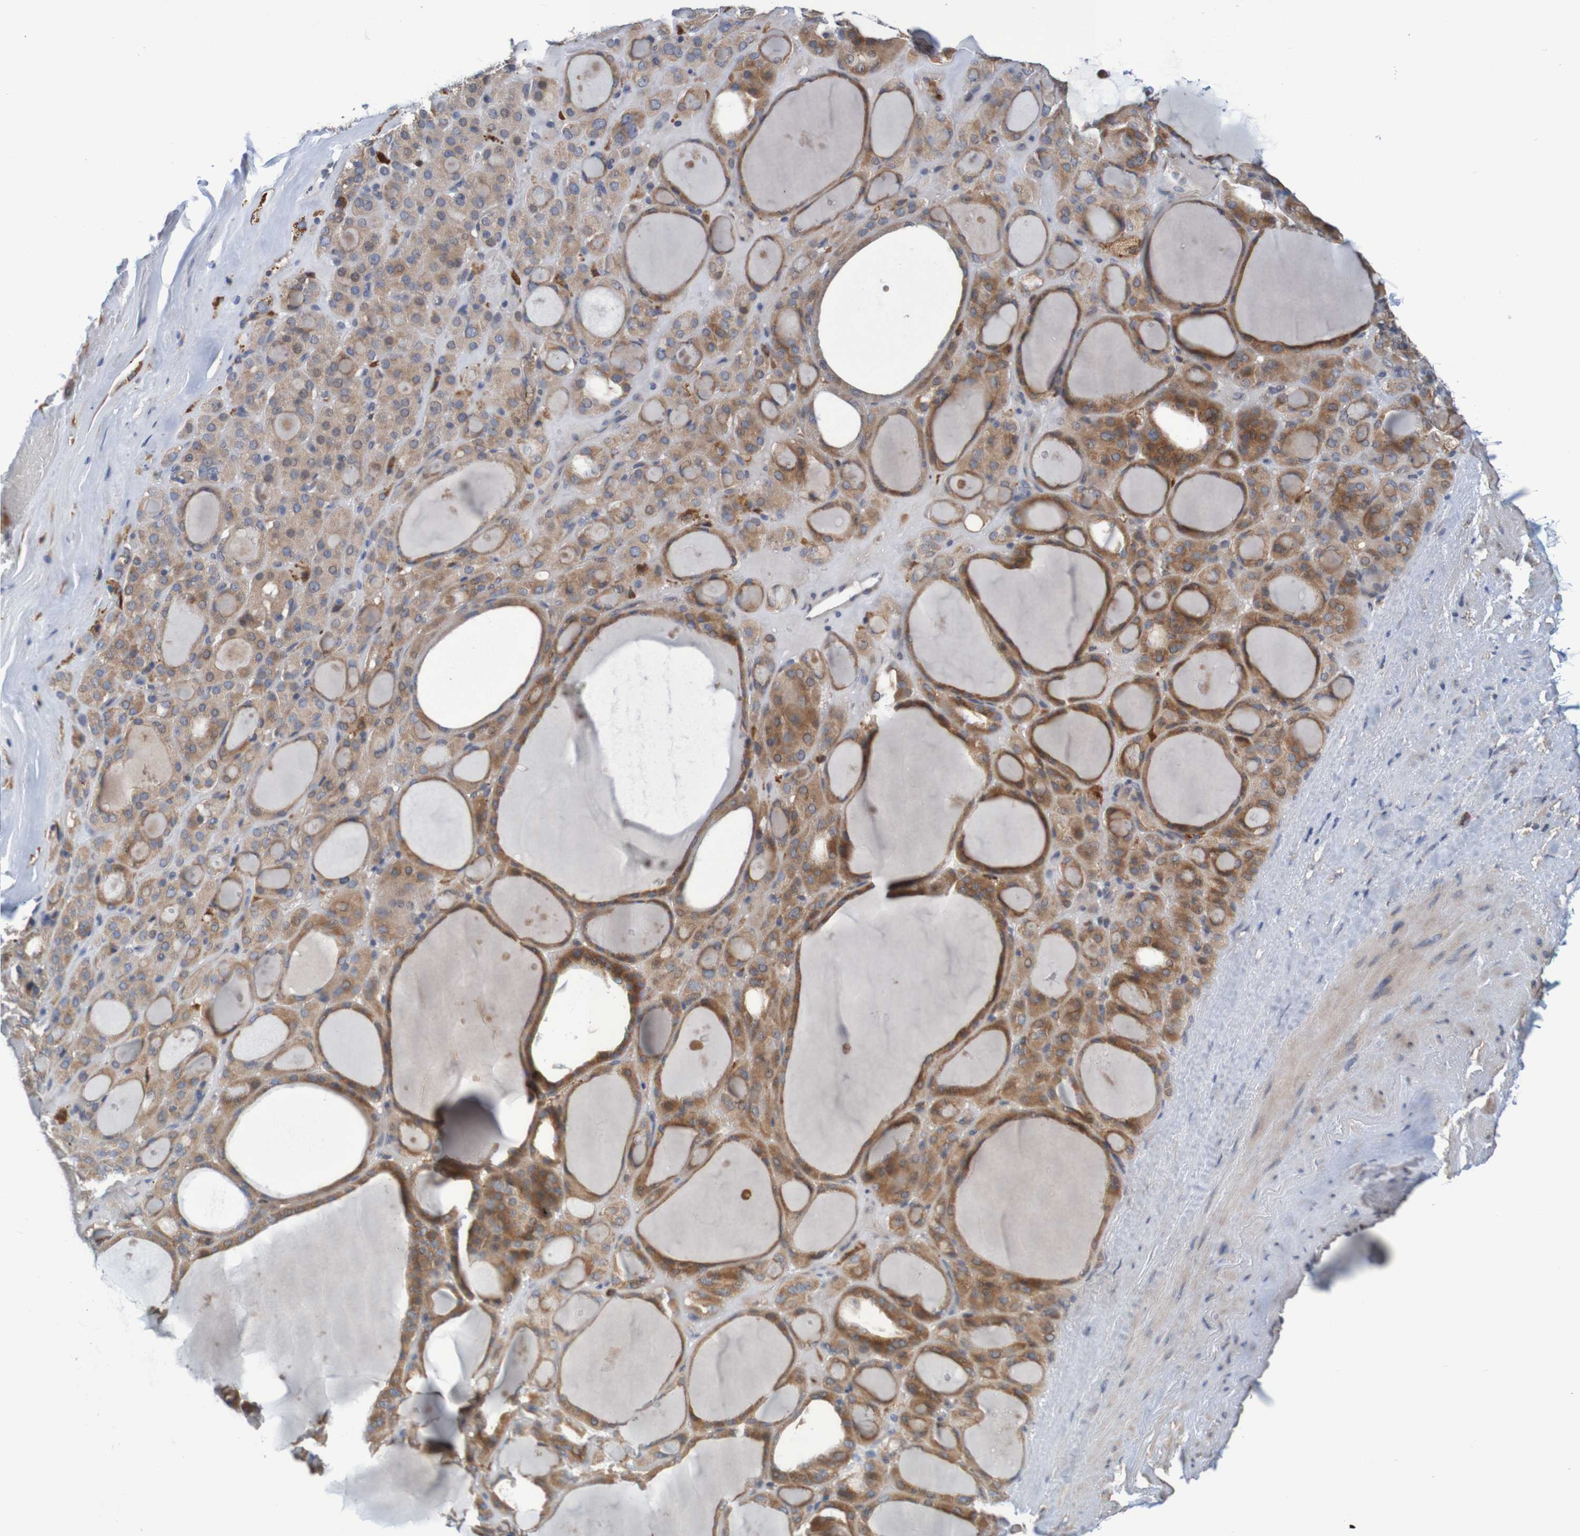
{"staining": {"intensity": "moderate", "quantity": ">75%", "location": "cytoplasmic/membranous"}, "tissue": "thyroid gland", "cell_type": "Glandular cells", "image_type": "normal", "snomed": [{"axis": "morphology", "description": "Normal tissue, NOS"}, {"axis": "morphology", "description": "Carcinoma, NOS"}, {"axis": "topography", "description": "Thyroid gland"}], "caption": "Moderate cytoplasmic/membranous protein staining is appreciated in approximately >75% of glandular cells in thyroid gland. The protein is shown in brown color, while the nuclei are stained blue.", "gene": "CLDN18", "patient": {"sex": "female", "age": 86}}